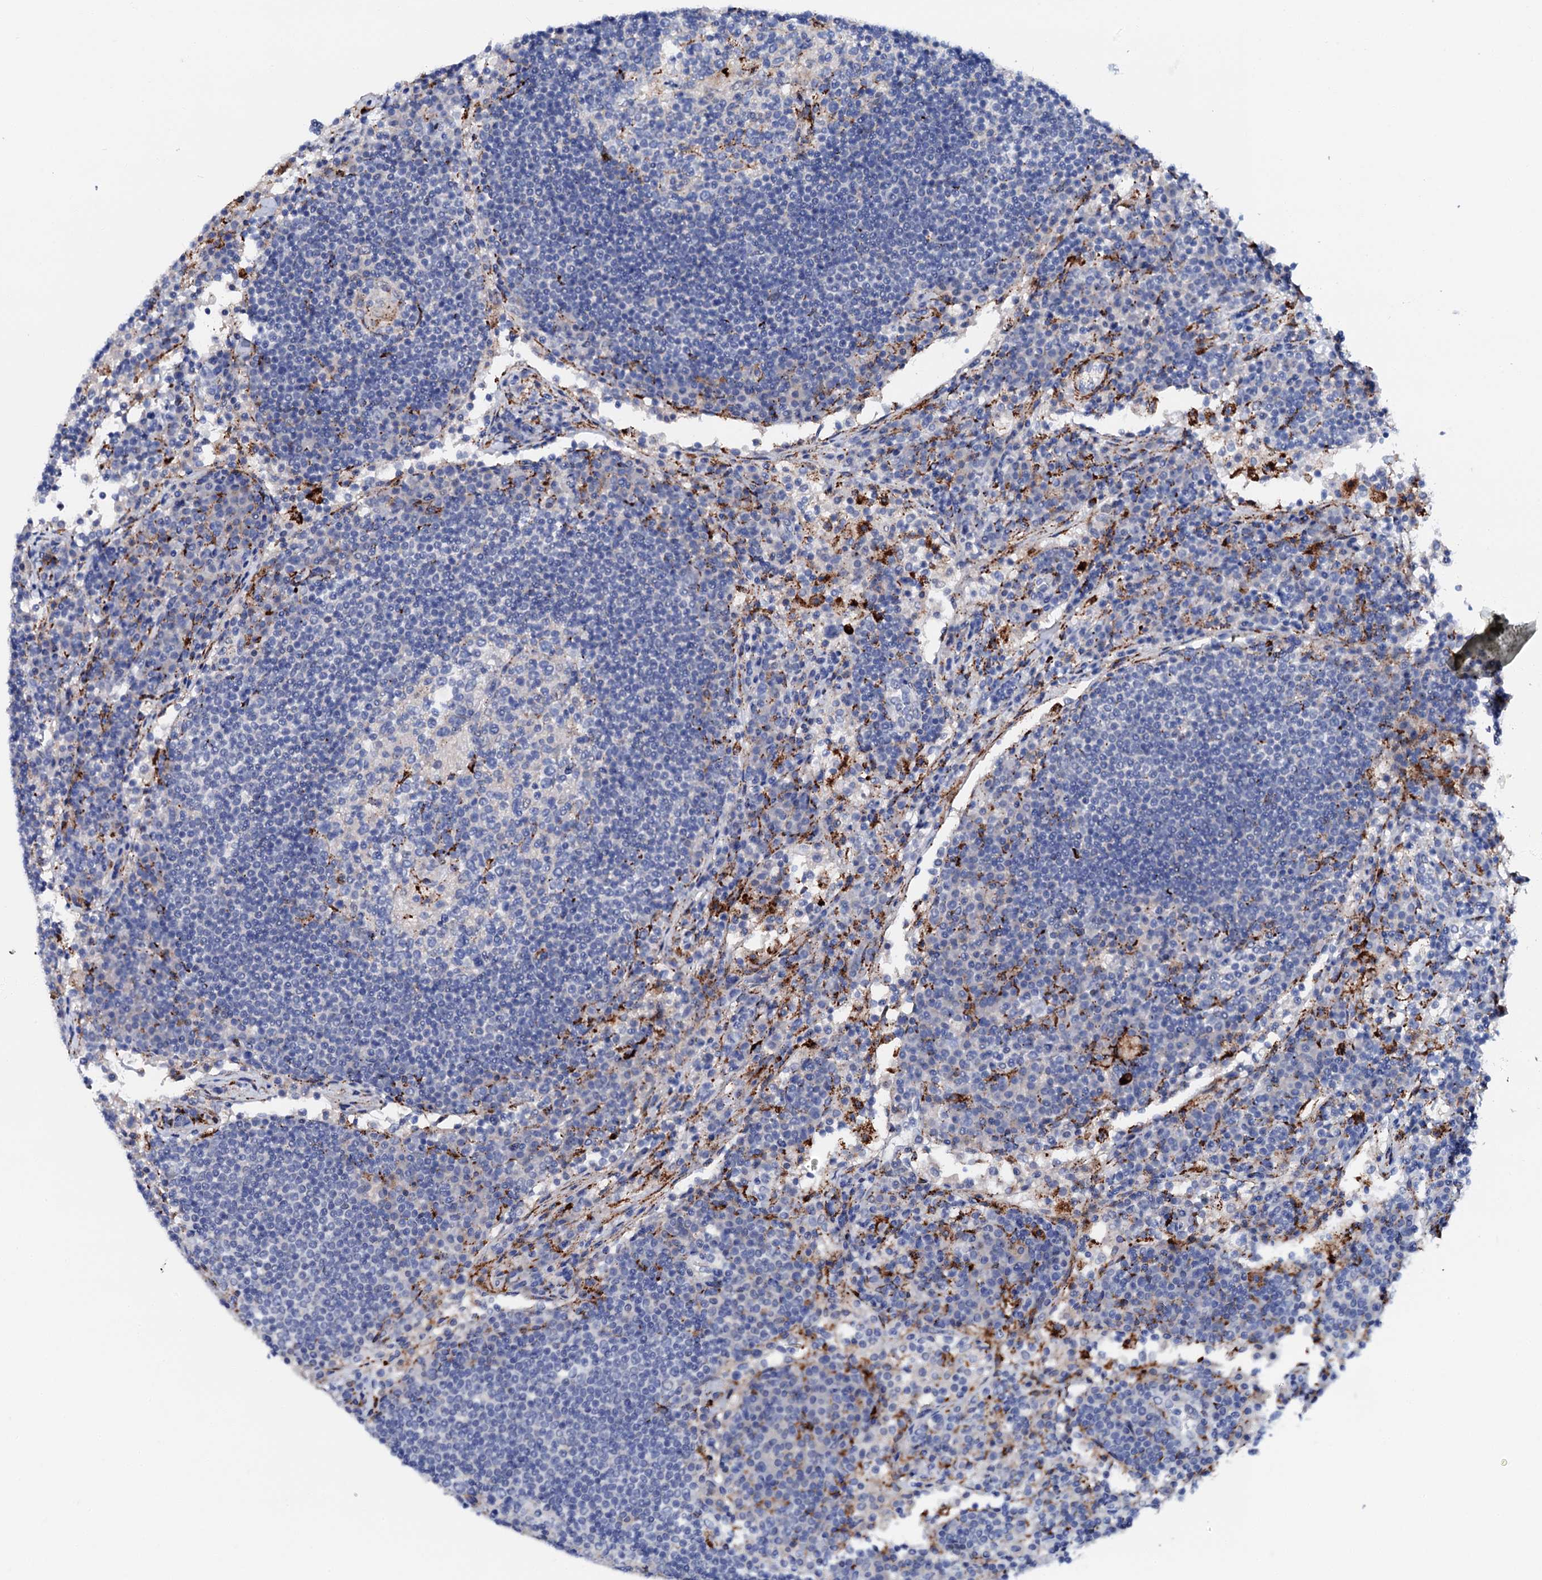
{"staining": {"intensity": "negative", "quantity": "none", "location": "none"}, "tissue": "lymph node", "cell_type": "Germinal center cells", "image_type": "normal", "snomed": [{"axis": "morphology", "description": "Normal tissue, NOS"}, {"axis": "topography", "description": "Lymph node"}], "caption": "A high-resolution histopathology image shows immunohistochemistry staining of benign lymph node, which displays no significant staining in germinal center cells.", "gene": "MED13L", "patient": {"sex": "female", "age": 53}}